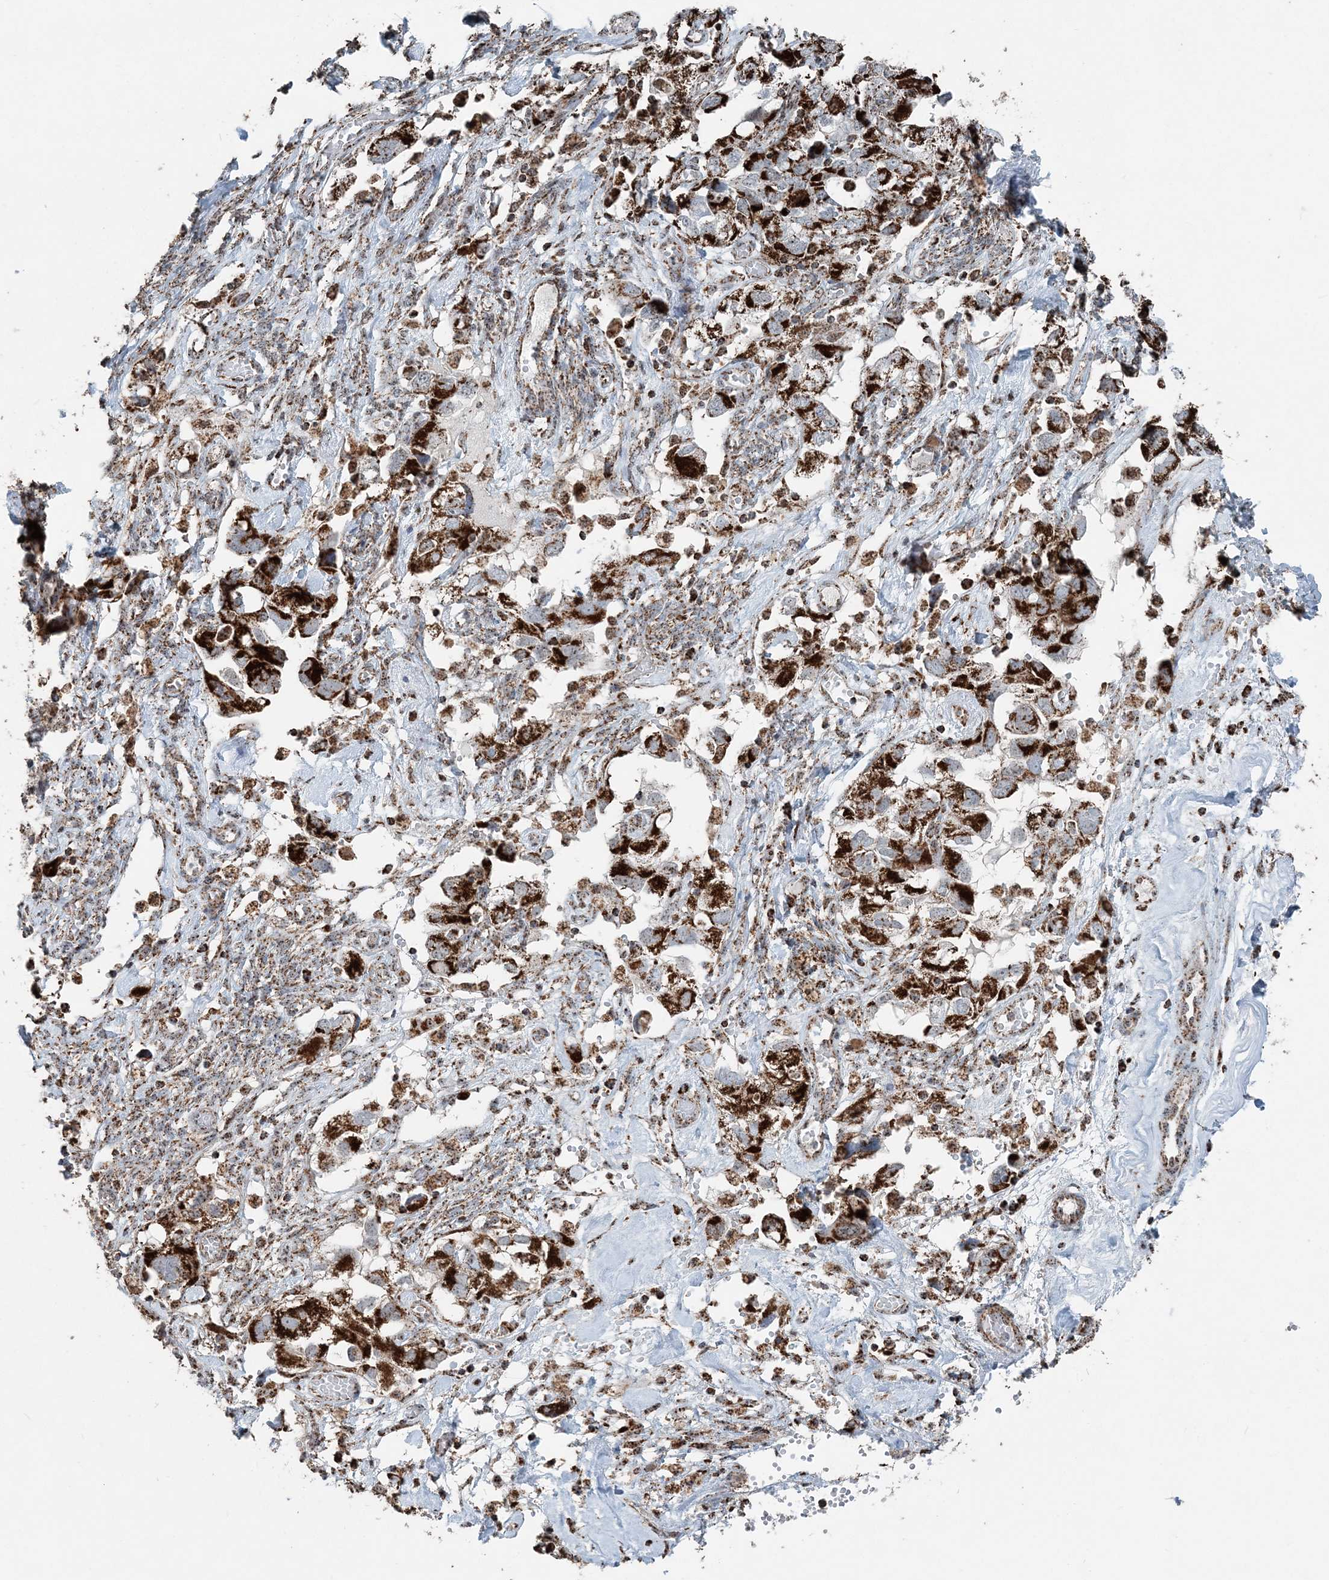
{"staining": {"intensity": "strong", "quantity": ">75%", "location": "cytoplasmic/membranous"}, "tissue": "ovarian cancer", "cell_type": "Tumor cells", "image_type": "cancer", "snomed": [{"axis": "morphology", "description": "Carcinoma, NOS"}, {"axis": "morphology", "description": "Cystadenocarcinoma, serous, NOS"}, {"axis": "topography", "description": "Ovary"}], "caption": "Ovarian carcinoma stained for a protein shows strong cytoplasmic/membranous positivity in tumor cells.", "gene": "SUCLG1", "patient": {"sex": "female", "age": 69}}